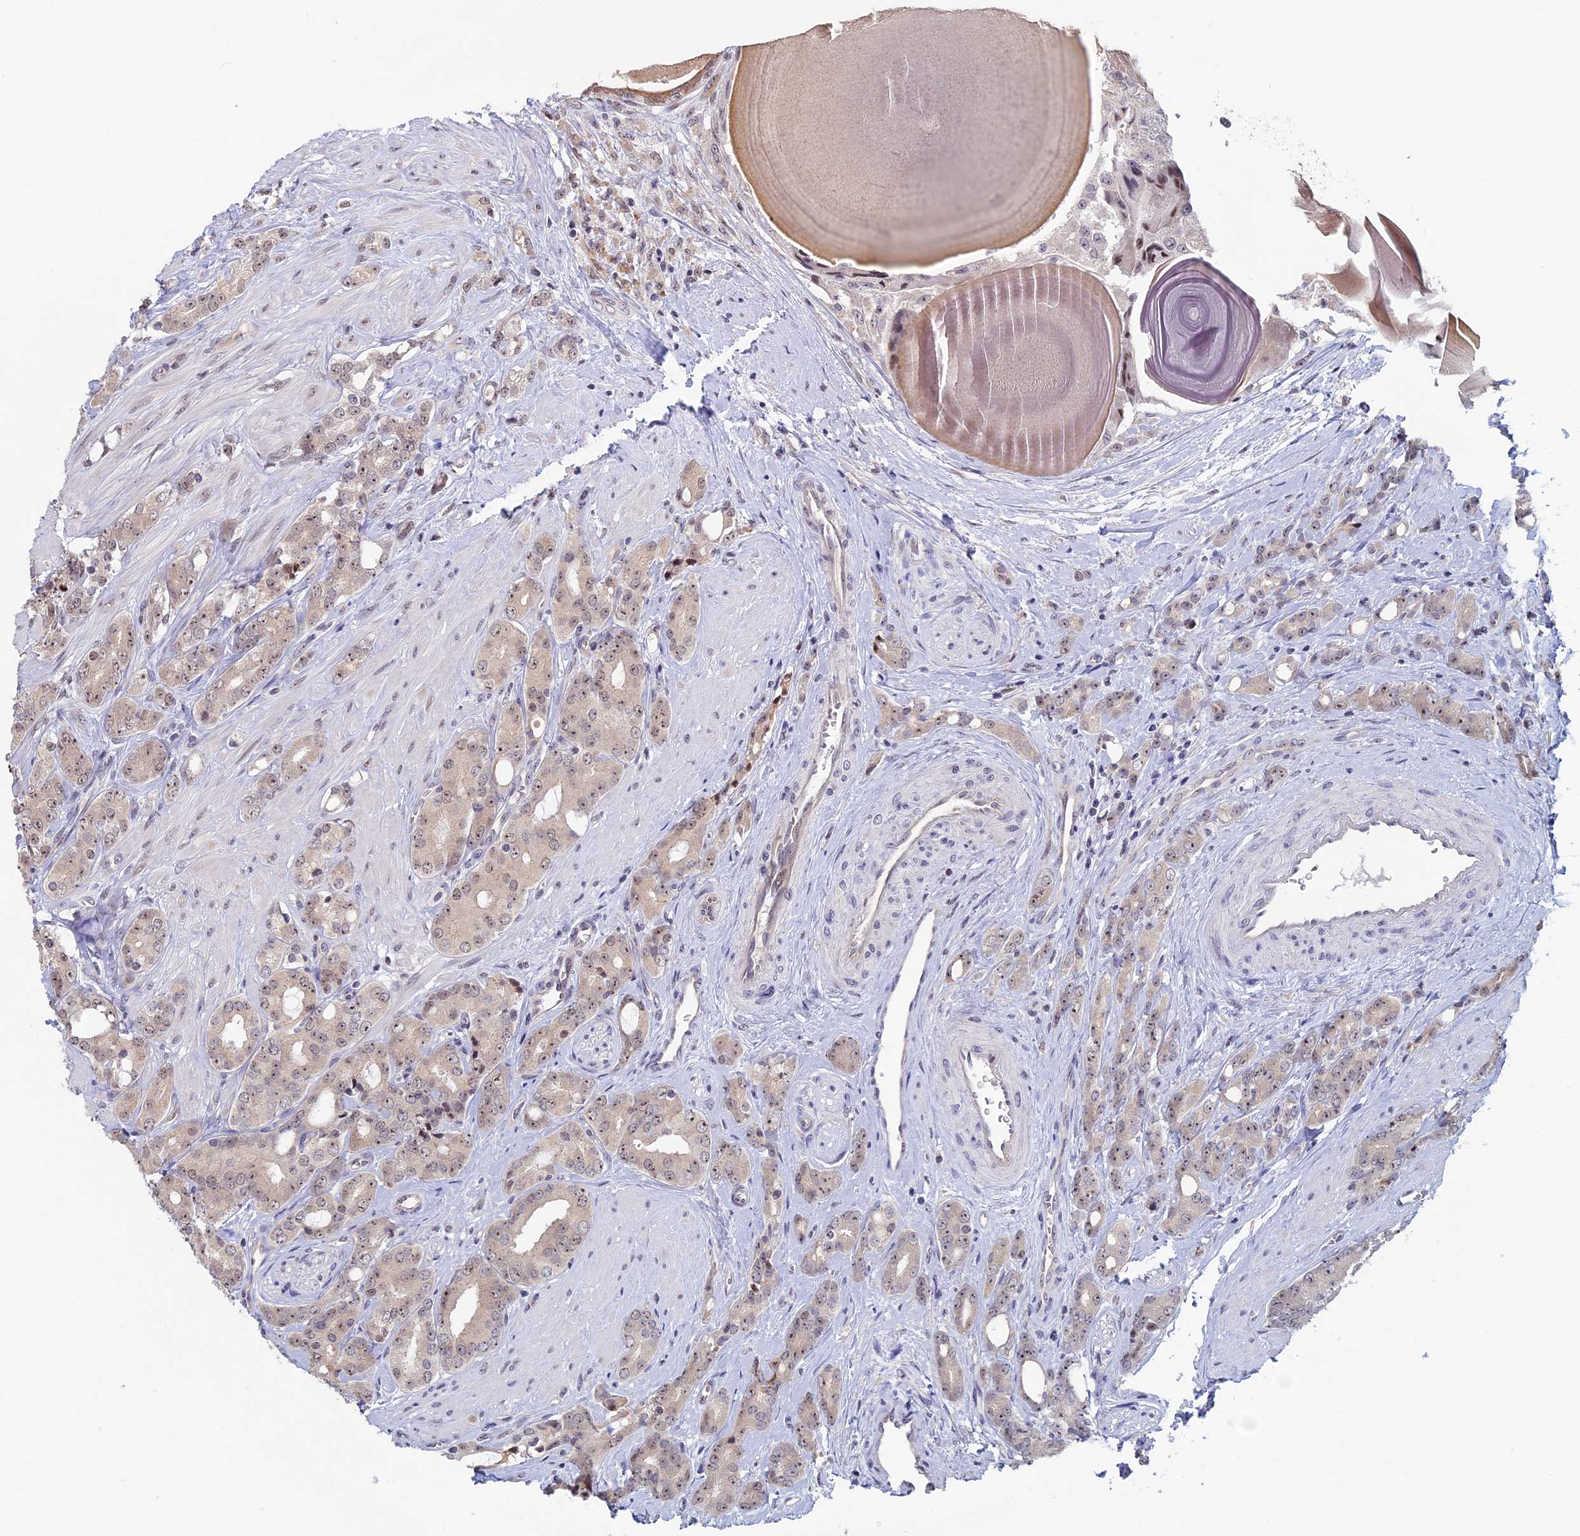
{"staining": {"intensity": "weak", "quantity": "25%-75%", "location": "nuclear"}, "tissue": "prostate cancer", "cell_type": "Tumor cells", "image_type": "cancer", "snomed": [{"axis": "morphology", "description": "Adenocarcinoma, High grade"}, {"axis": "topography", "description": "Prostate"}], "caption": "DAB immunohistochemical staining of human high-grade adenocarcinoma (prostate) shows weak nuclear protein positivity in about 25%-75% of tumor cells. (Stains: DAB in brown, nuclei in blue, Microscopy: brightfield microscopy at high magnification).", "gene": "SPIRE1", "patient": {"sex": "male", "age": 62}}